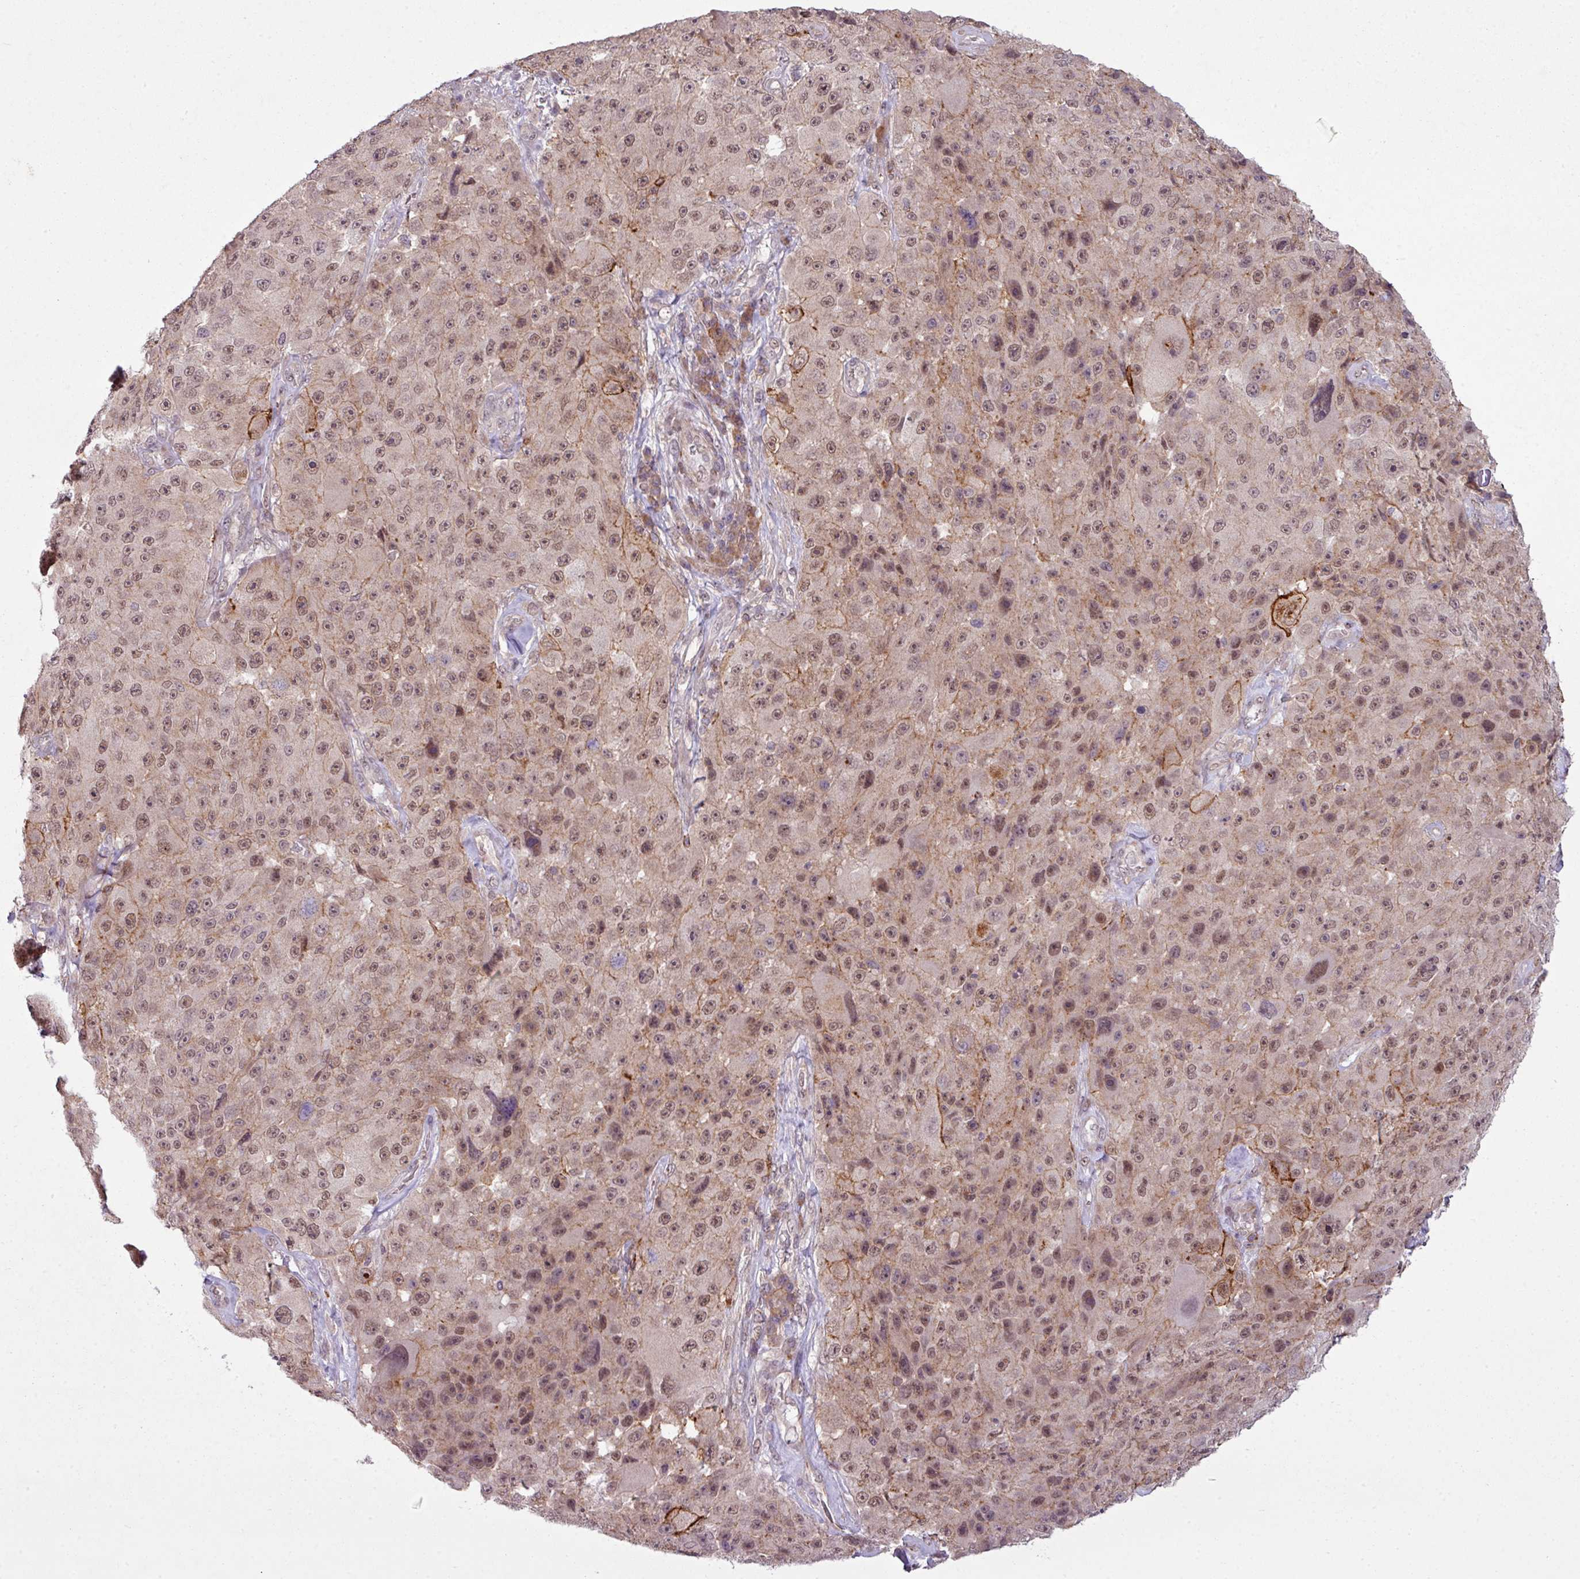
{"staining": {"intensity": "moderate", "quantity": ">75%", "location": "nuclear"}, "tissue": "melanoma", "cell_type": "Tumor cells", "image_type": "cancer", "snomed": [{"axis": "morphology", "description": "Malignant melanoma, Metastatic site"}, {"axis": "topography", "description": "Lymph node"}], "caption": "A histopathology image showing moderate nuclear staining in about >75% of tumor cells in melanoma, as visualized by brown immunohistochemical staining.", "gene": "ZC2HC1C", "patient": {"sex": "male", "age": 62}}